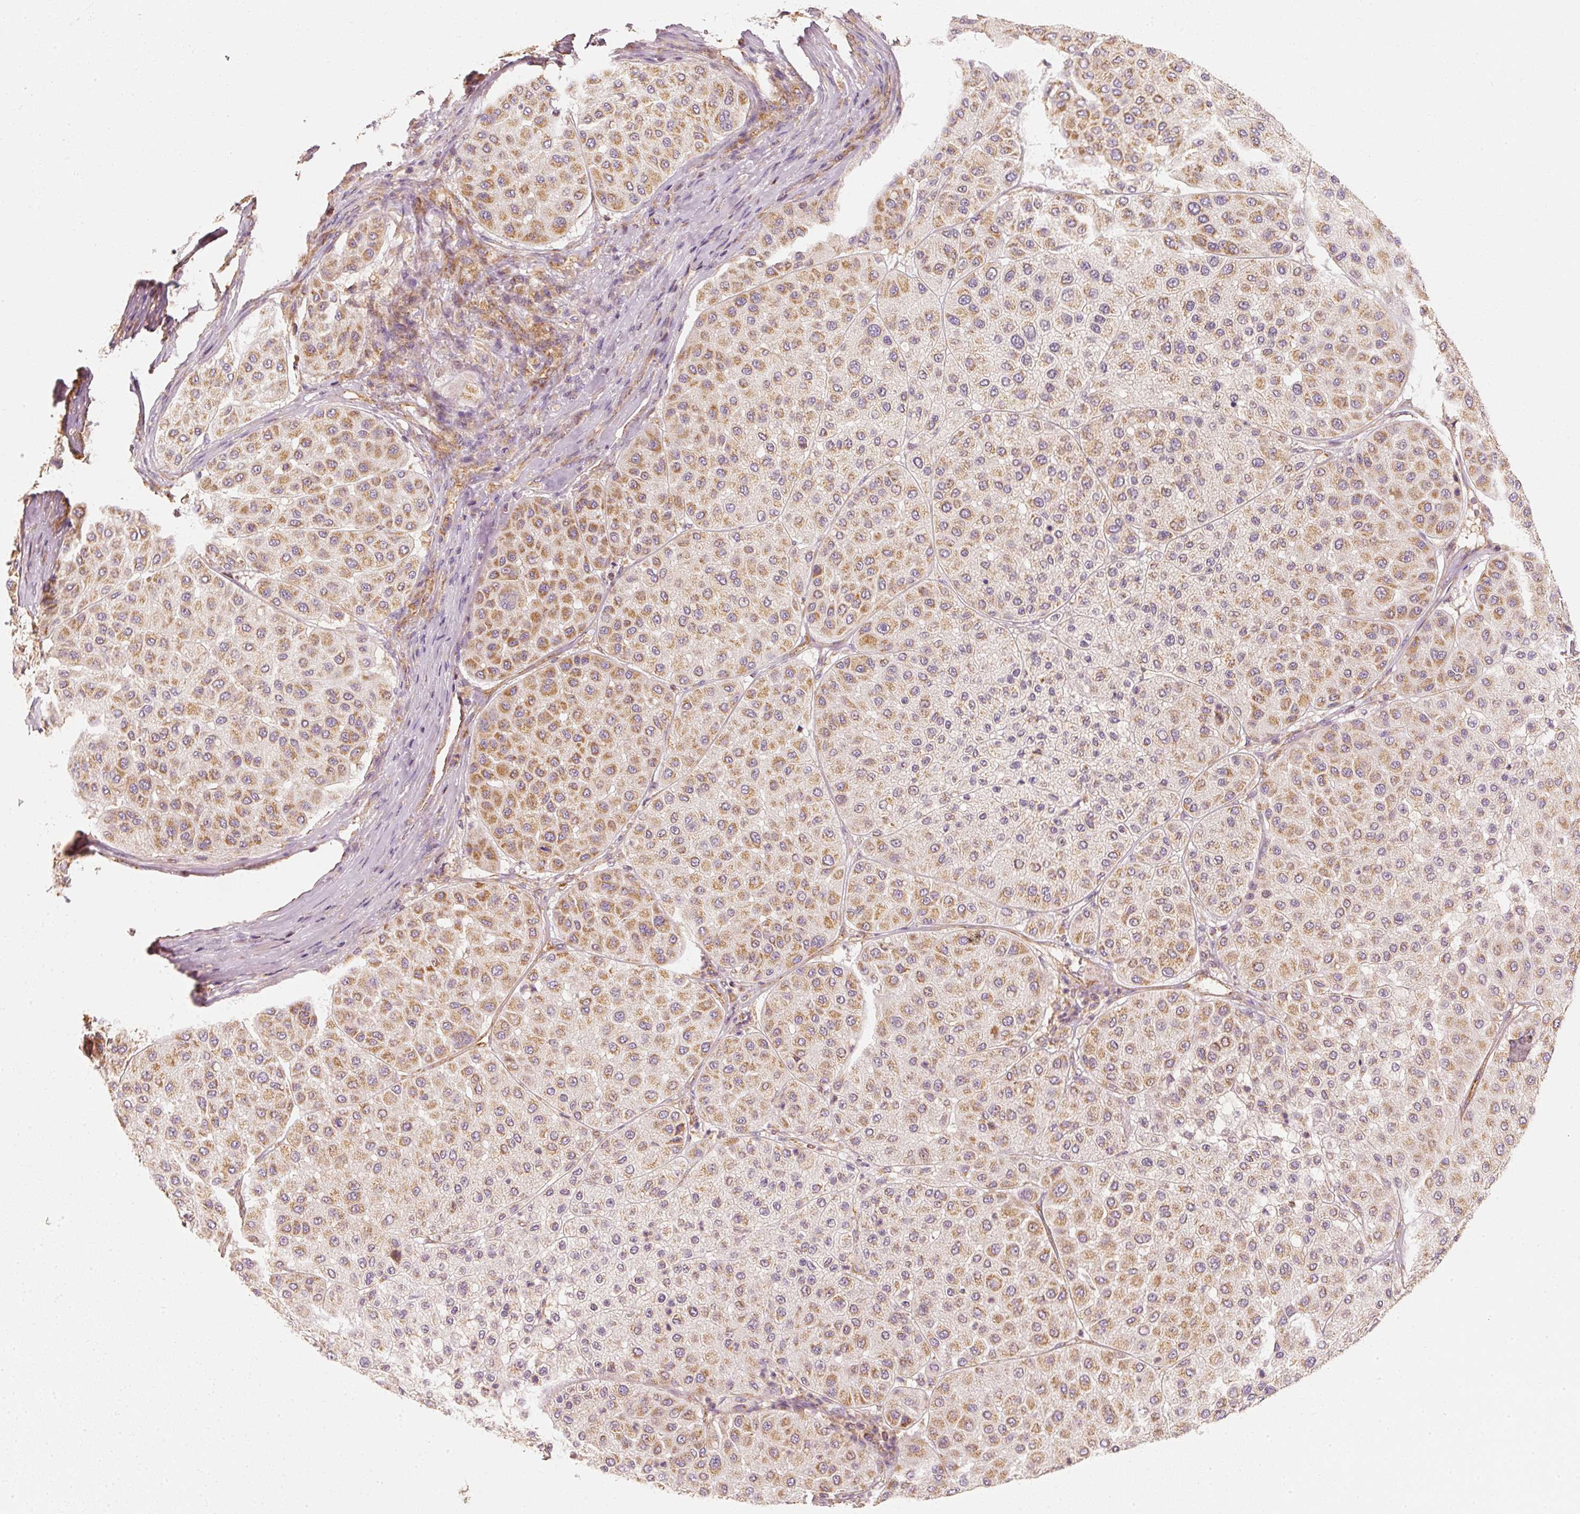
{"staining": {"intensity": "moderate", "quantity": ">75%", "location": "cytoplasmic/membranous"}, "tissue": "melanoma", "cell_type": "Tumor cells", "image_type": "cancer", "snomed": [{"axis": "morphology", "description": "Malignant melanoma, Metastatic site"}, {"axis": "topography", "description": "Smooth muscle"}], "caption": "Malignant melanoma (metastatic site) stained with a brown dye displays moderate cytoplasmic/membranous positive staining in about >75% of tumor cells.", "gene": "TOMM40", "patient": {"sex": "male", "age": 41}}